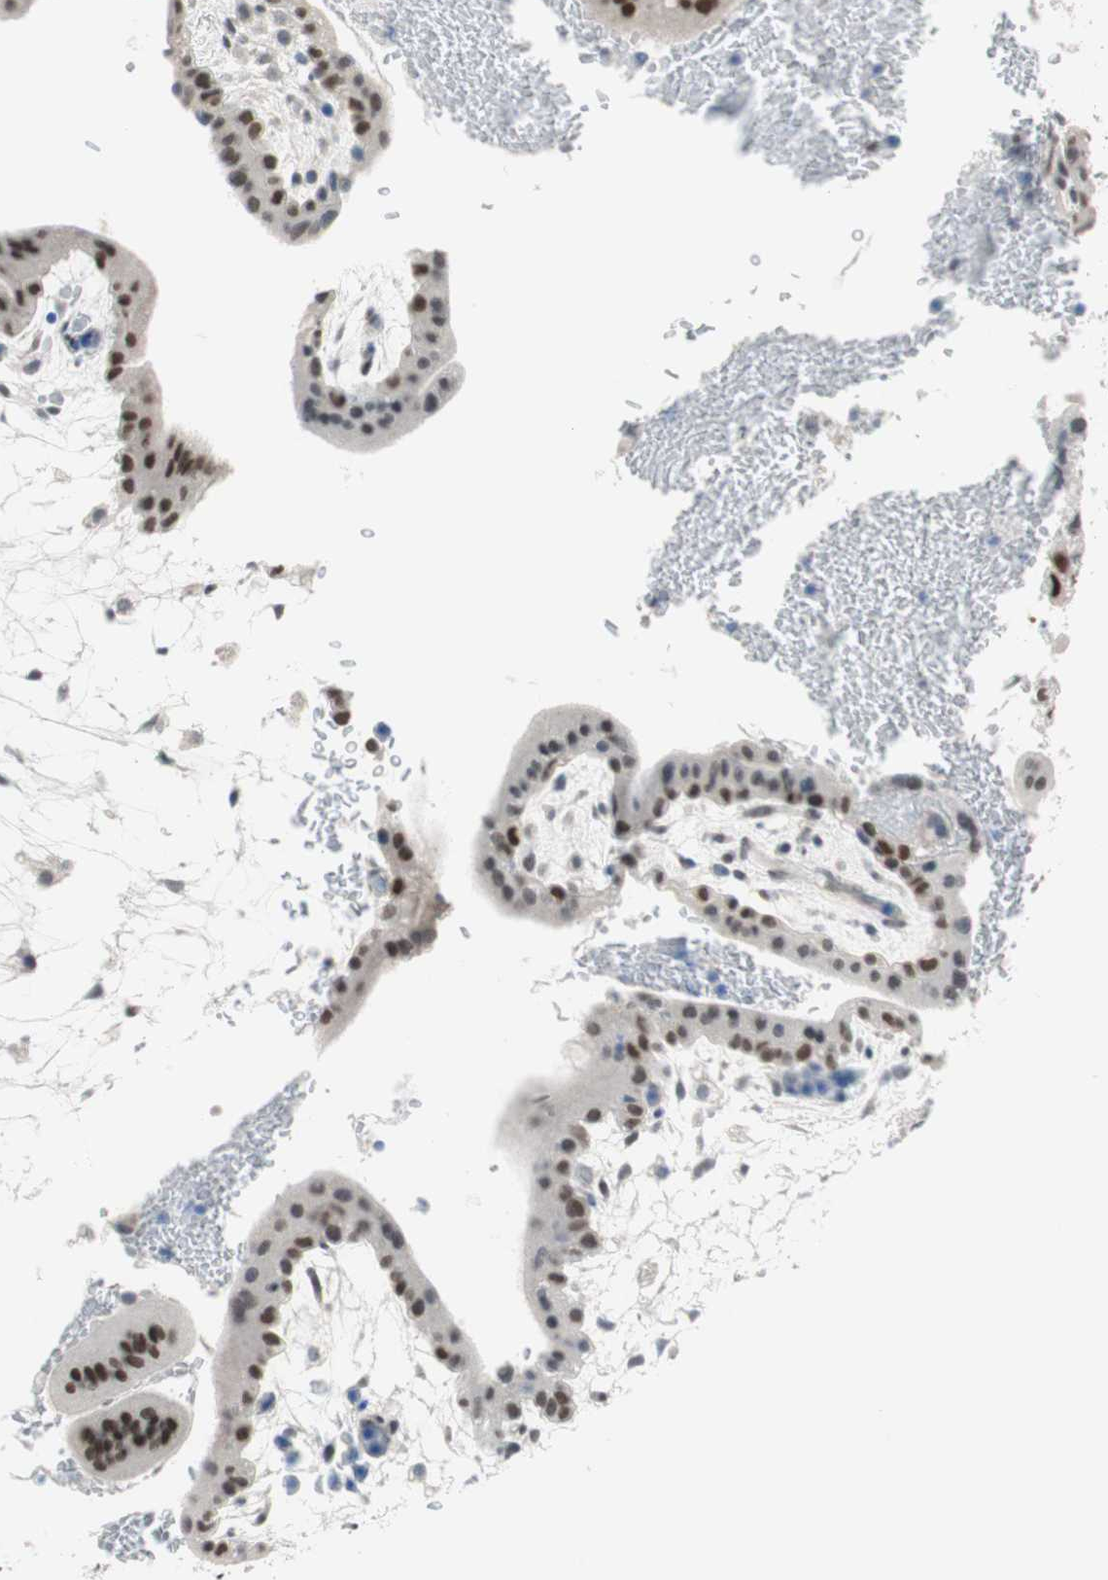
{"staining": {"intensity": "strong", "quantity": ">75%", "location": "nuclear"}, "tissue": "placenta", "cell_type": "Trophoblastic cells", "image_type": "normal", "snomed": [{"axis": "morphology", "description": "Normal tissue, NOS"}, {"axis": "topography", "description": "Placenta"}], "caption": "Trophoblastic cells reveal strong nuclear staining in about >75% of cells in benign placenta.", "gene": "GRHL1", "patient": {"sex": "female", "age": 35}}